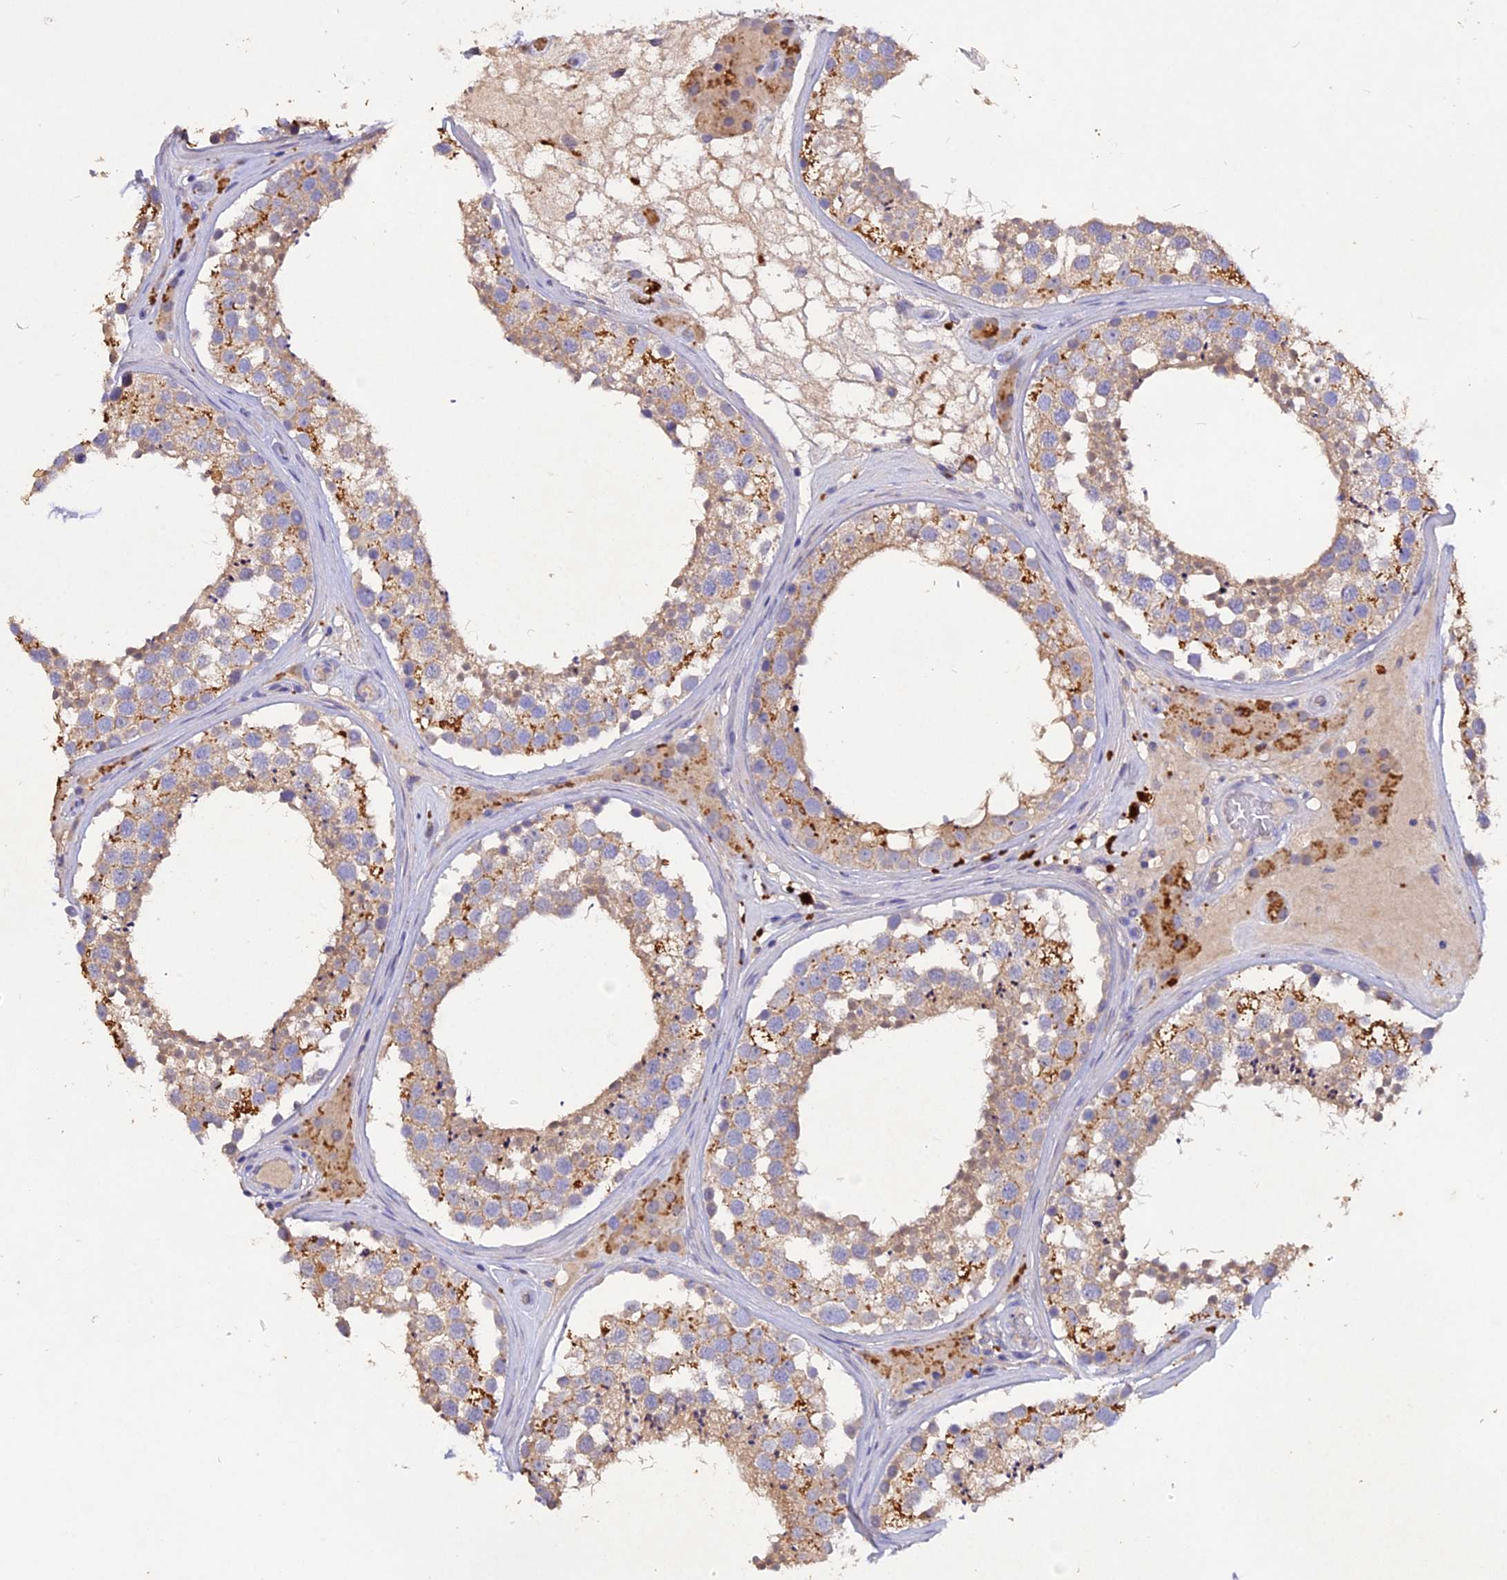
{"staining": {"intensity": "moderate", "quantity": "25%-75%", "location": "cytoplasmic/membranous"}, "tissue": "testis", "cell_type": "Cells in seminiferous ducts", "image_type": "normal", "snomed": [{"axis": "morphology", "description": "Normal tissue, NOS"}, {"axis": "topography", "description": "Testis"}], "caption": "Protein expression analysis of benign human testis reveals moderate cytoplasmic/membranous staining in about 25%-75% of cells in seminiferous ducts.", "gene": "SLC26A4", "patient": {"sex": "male", "age": 46}}